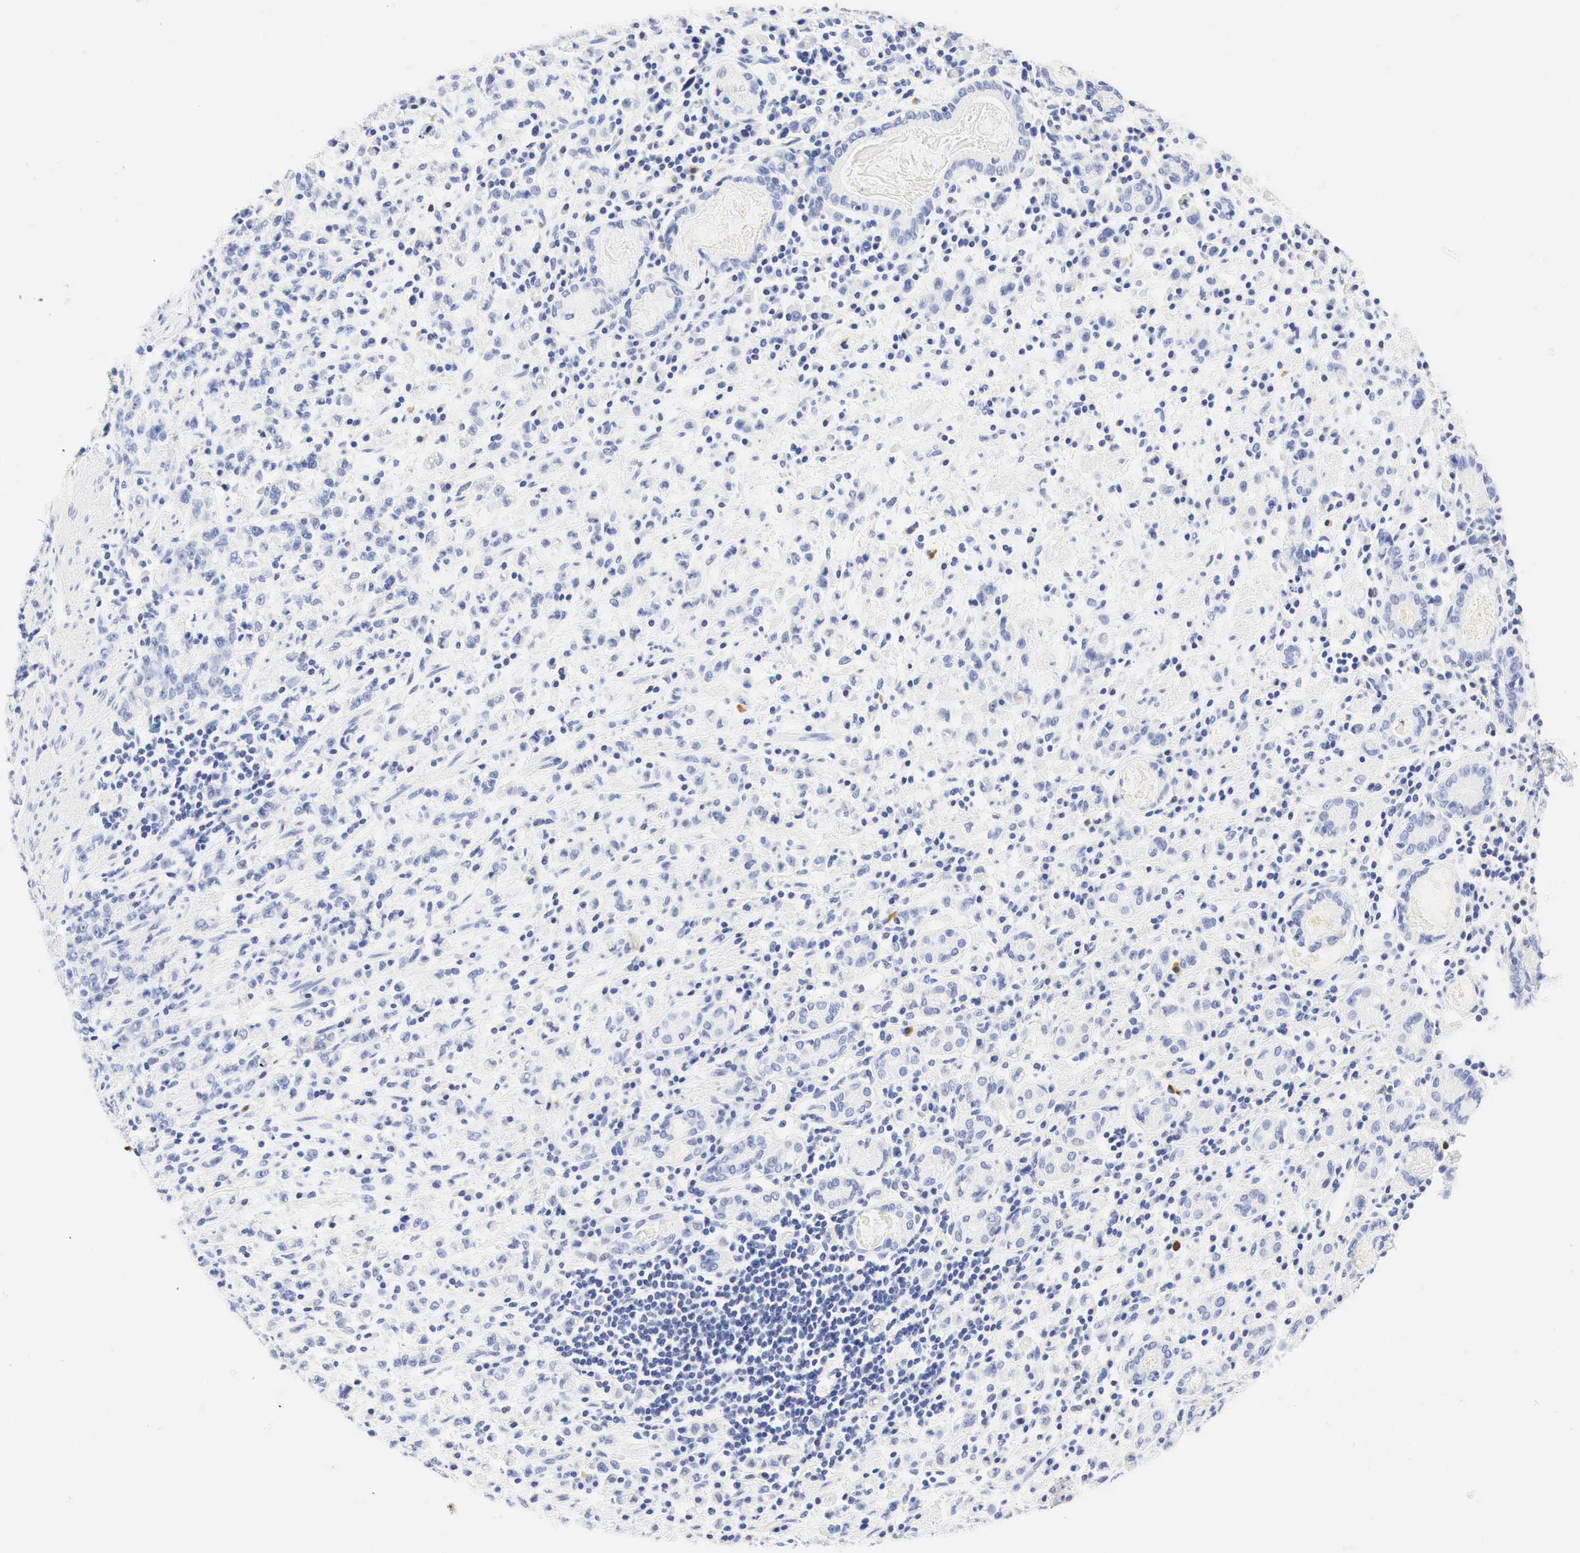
{"staining": {"intensity": "negative", "quantity": "none", "location": "none"}, "tissue": "stomach cancer", "cell_type": "Tumor cells", "image_type": "cancer", "snomed": [{"axis": "morphology", "description": "Adenocarcinoma, NOS"}, {"axis": "topography", "description": "Stomach, lower"}], "caption": "Immunohistochemical staining of human stomach cancer shows no significant staining in tumor cells.", "gene": "NKX2-1", "patient": {"sex": "male", "age": 88}}